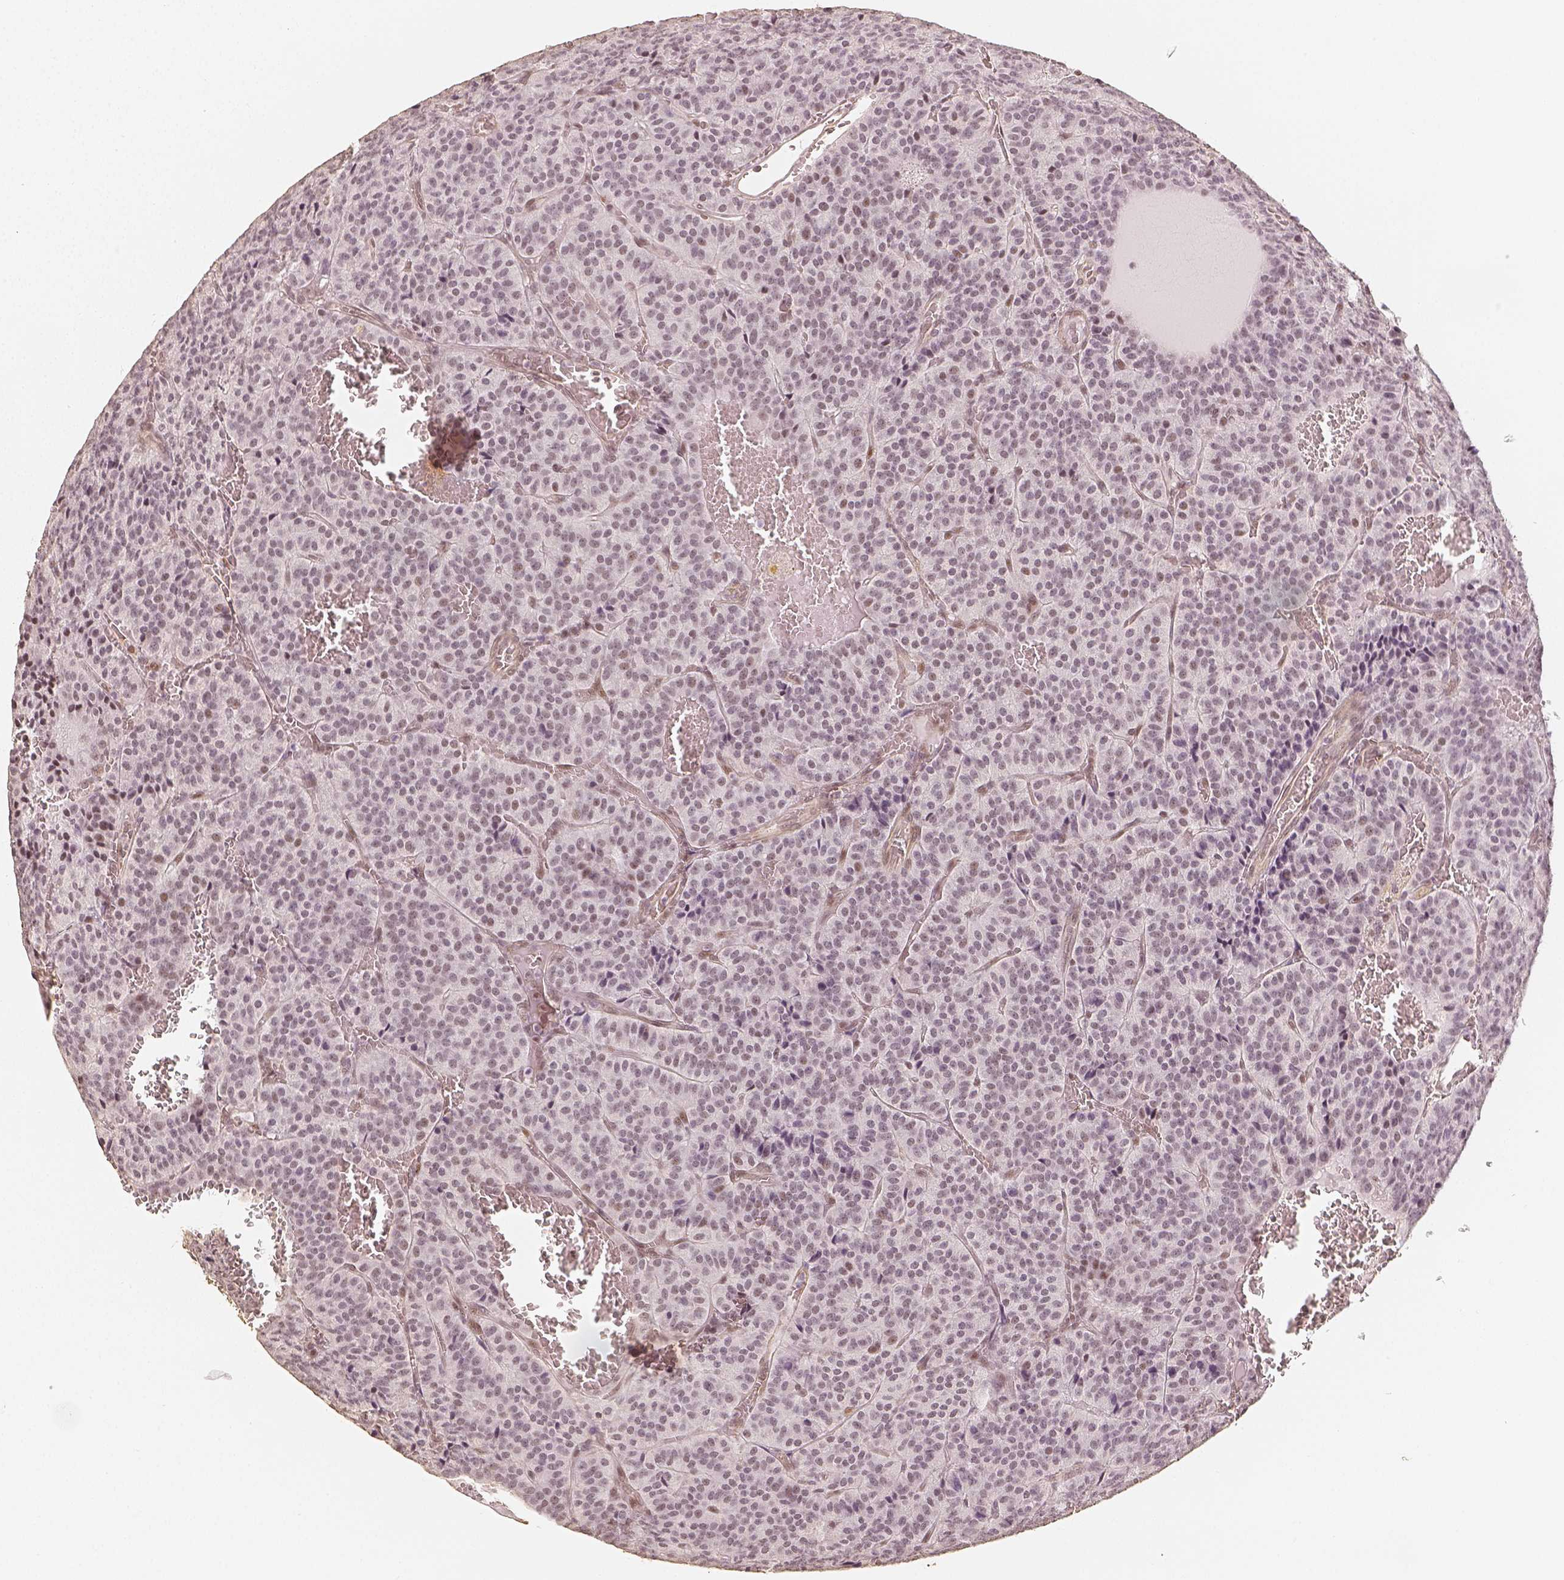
{"staining": {"intensity": "weak", "quantity": "25%-75%", "location": "nuclear"}, "tissue": "carcinoid", "cell_type": "Tumor cells", "image_type": "cancer", "snomed": [{"axis": "morphology", "description": "Carcinoid, malignant, NOS"}, {"axis": "topography", "description": "Lung"}], "caption": "This is a photomicrograph of immunohistochemistry staining of carcinoid, which shows weak expression in the nuclear of tumor cells.", "gene": "HDAC1", "patient": {"sex": "male", "age": 70}}